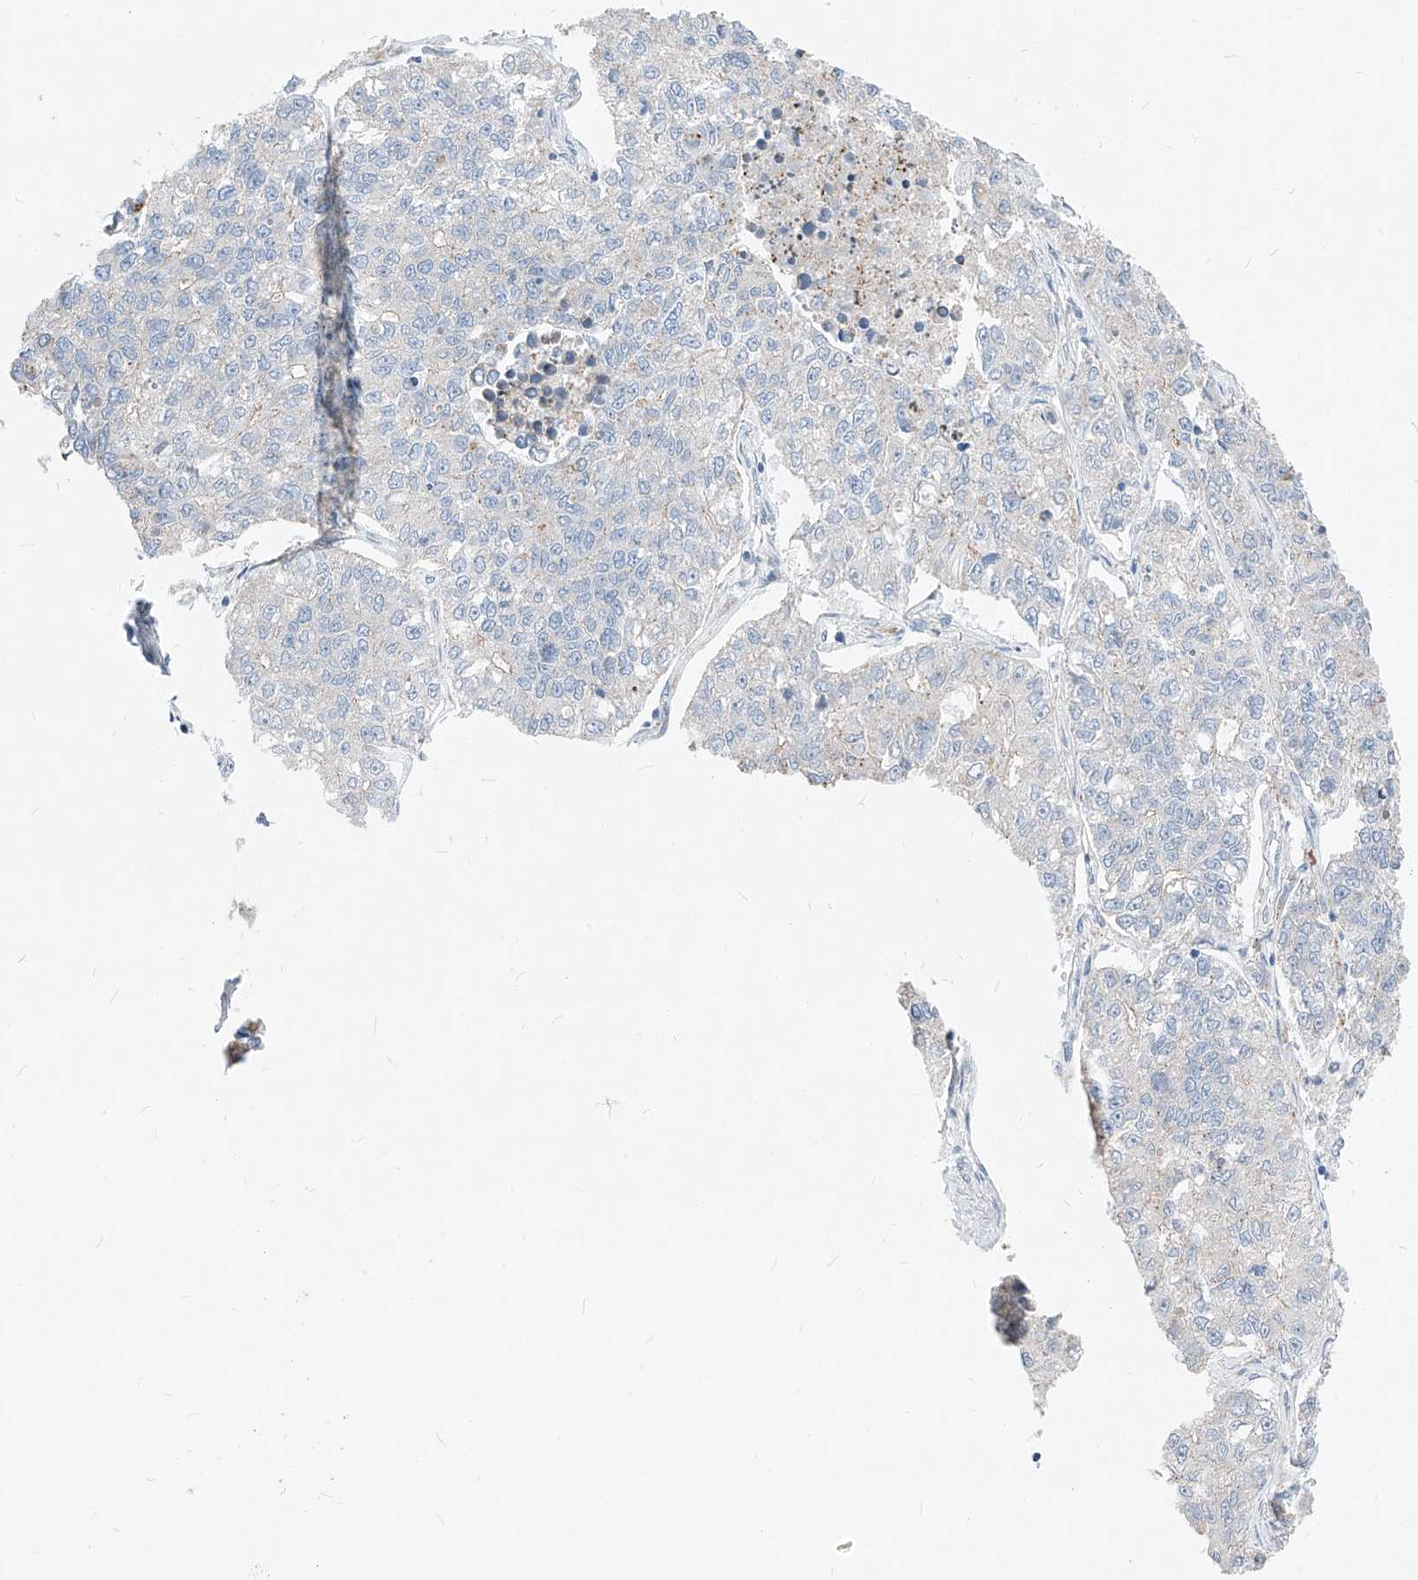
{"staining": {"intensity": "negative", "quantity": "none", "location": "none"}, "tissue": "lung cancer", "cell_type": "Tumor cells", "image_type": "cancer", "snomed": [{"axis": "morphology", "description": "Adenocarcinoma, NOS"}, {"axis": "topography", "description": "Lung"}], "caption": "Tumor cells show no significant positivity in adenocarcinoma (lung).", "gene": "CHMP2B", "patient": {"sex": "male", "age": 49}}